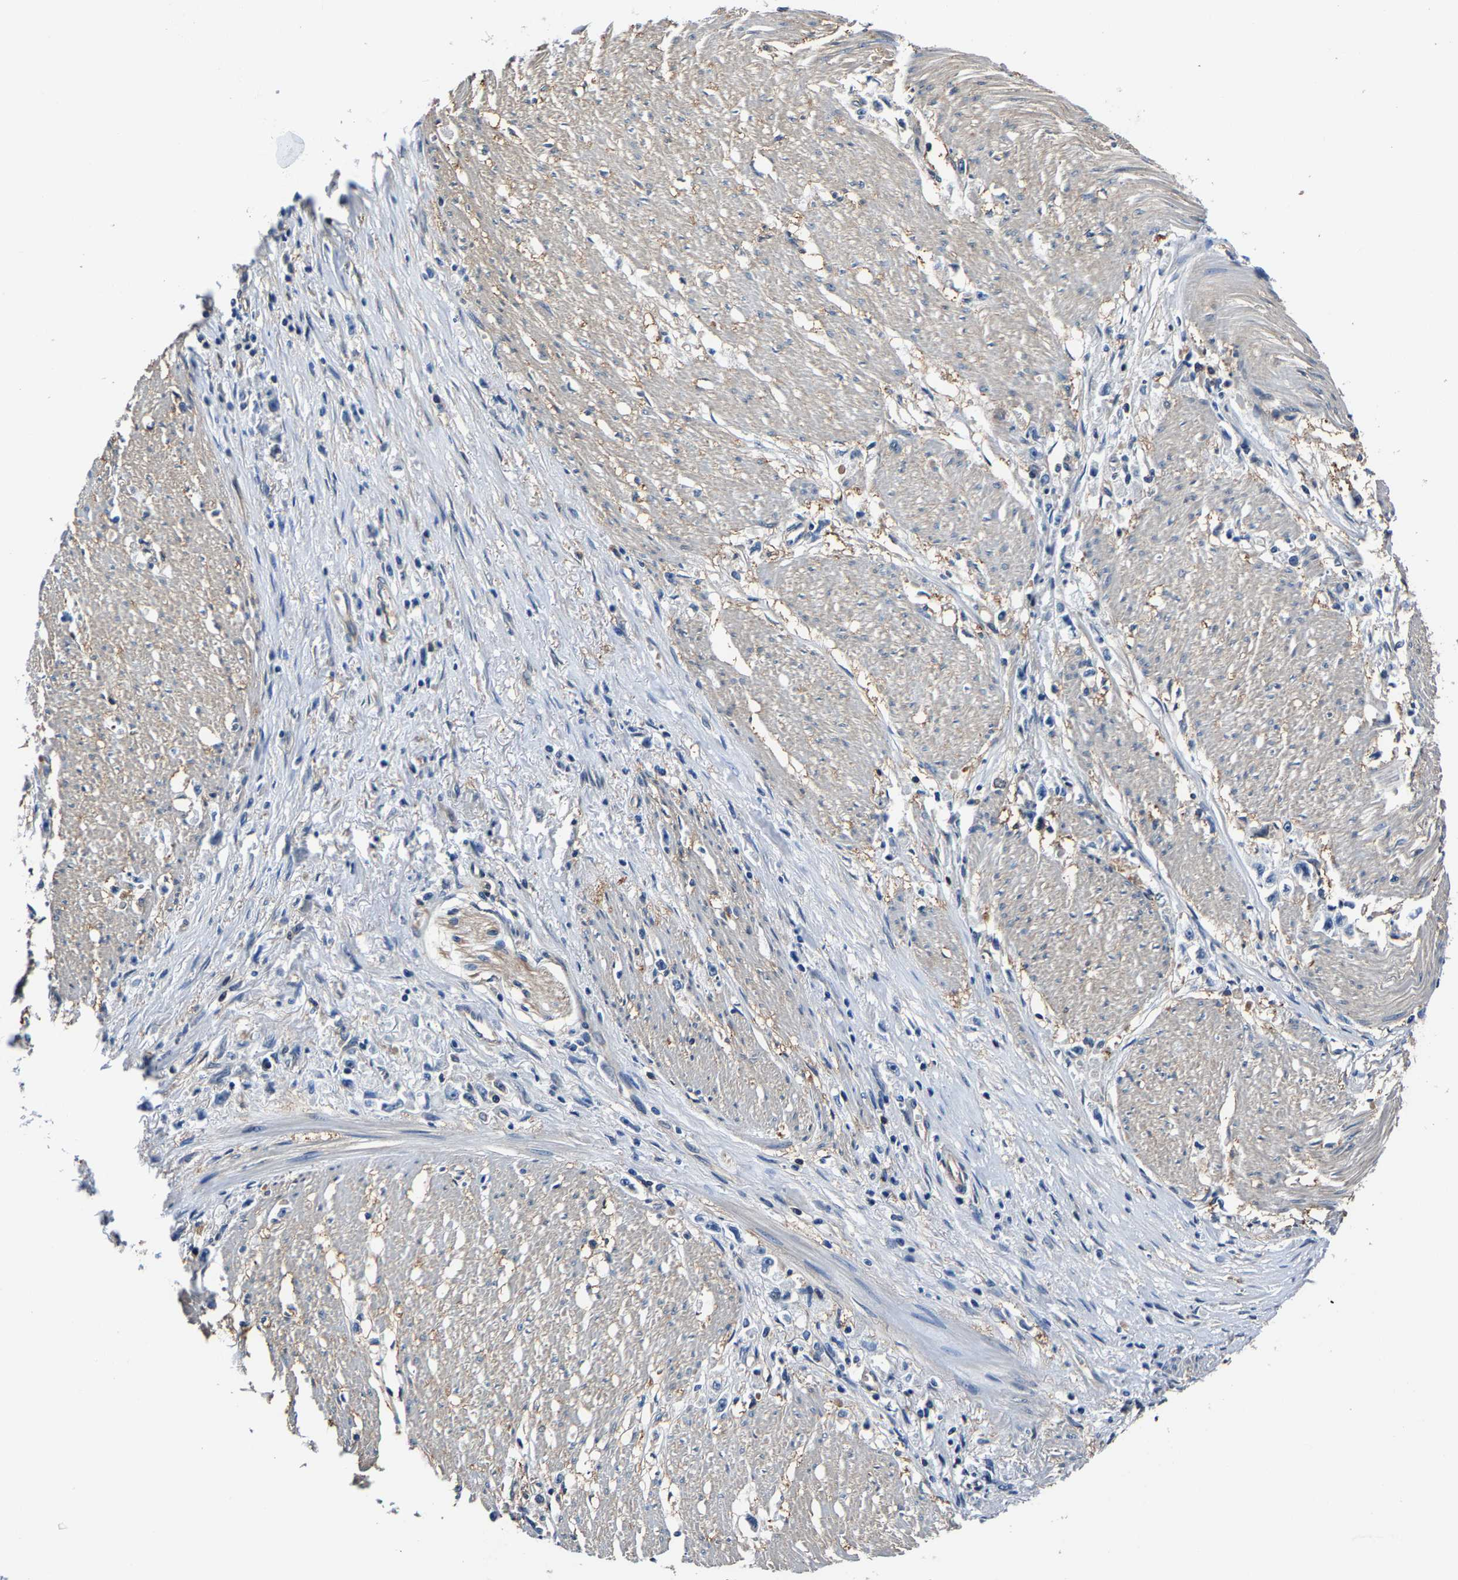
{"staining": {"intensity": "negative", "quantity": "none", "location": "none"}, "tissue": "stomach cancer", "cell_type": "Tumor cells", "image_type": "cancer", "snomed": [{"axis": "morphology", "description": "Adenocarcinoma, NOS"}, {"axis": "topography", "description": "Stomach"}], "caption": "IHC photomicrograph of human stomach cancer stained for a protein (brown), which shows no expression in tumor cells. (Stains: DAB (3,3'-diaminobenzidine) IHC with hematoxylin counter stain, Microscopy: brightfield microscopy at high magnification).", "gene": "ALDOB", "patient": {"sex": "female", "age": 59}}